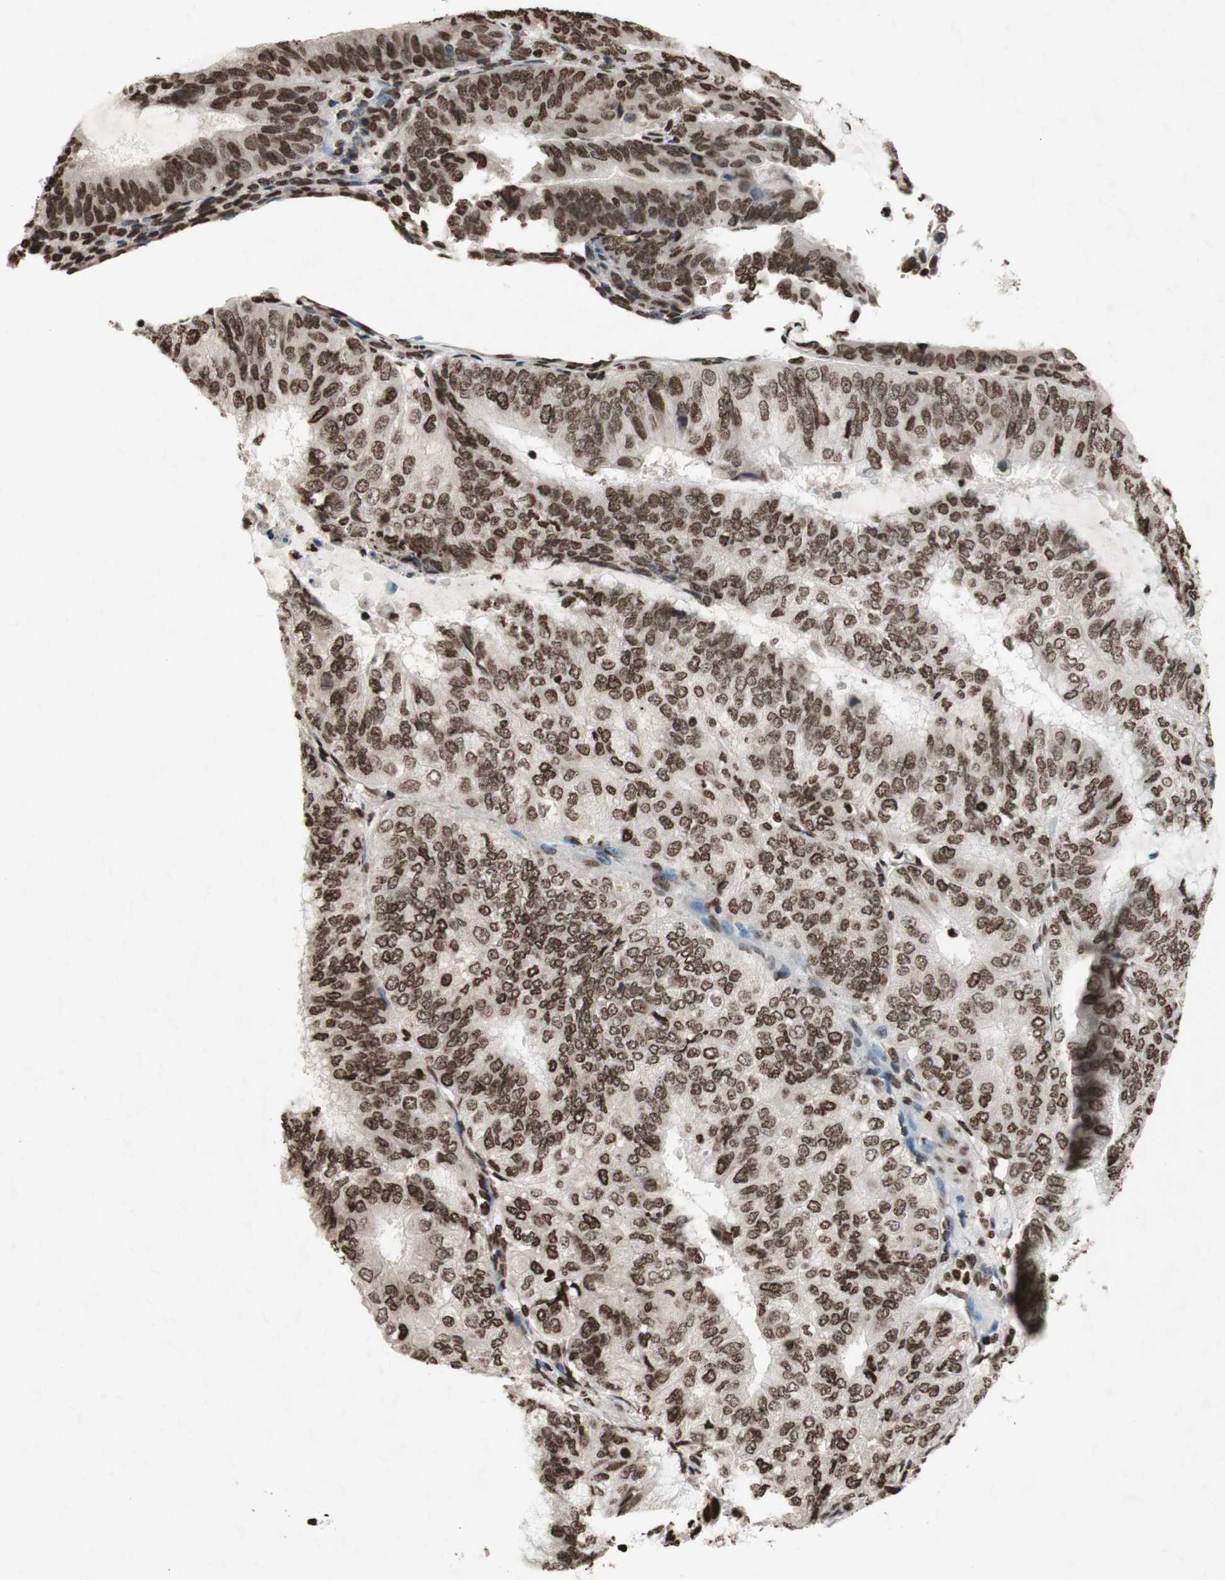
{"staining": {"intensity": "moderate", "quantity": ">75%", "location": "nuclear"}, "tissue": "endometrial cancer", "cell_type": "Tumor cells", "image_type": "cancer", "snomed": [{"axis": "morphology", "description": "Adenocarcinoma, NOS"}, {"axis": "topography", "description": "Endometrium"}], "caption": "Protein staining of adenocarcinoma (endometrial) tissue exhibits moderate nuclear positivity in approximately >75% of tumor cells.", "gene": "NCOA3", "patient": {"sex": "female", "age": 81}}